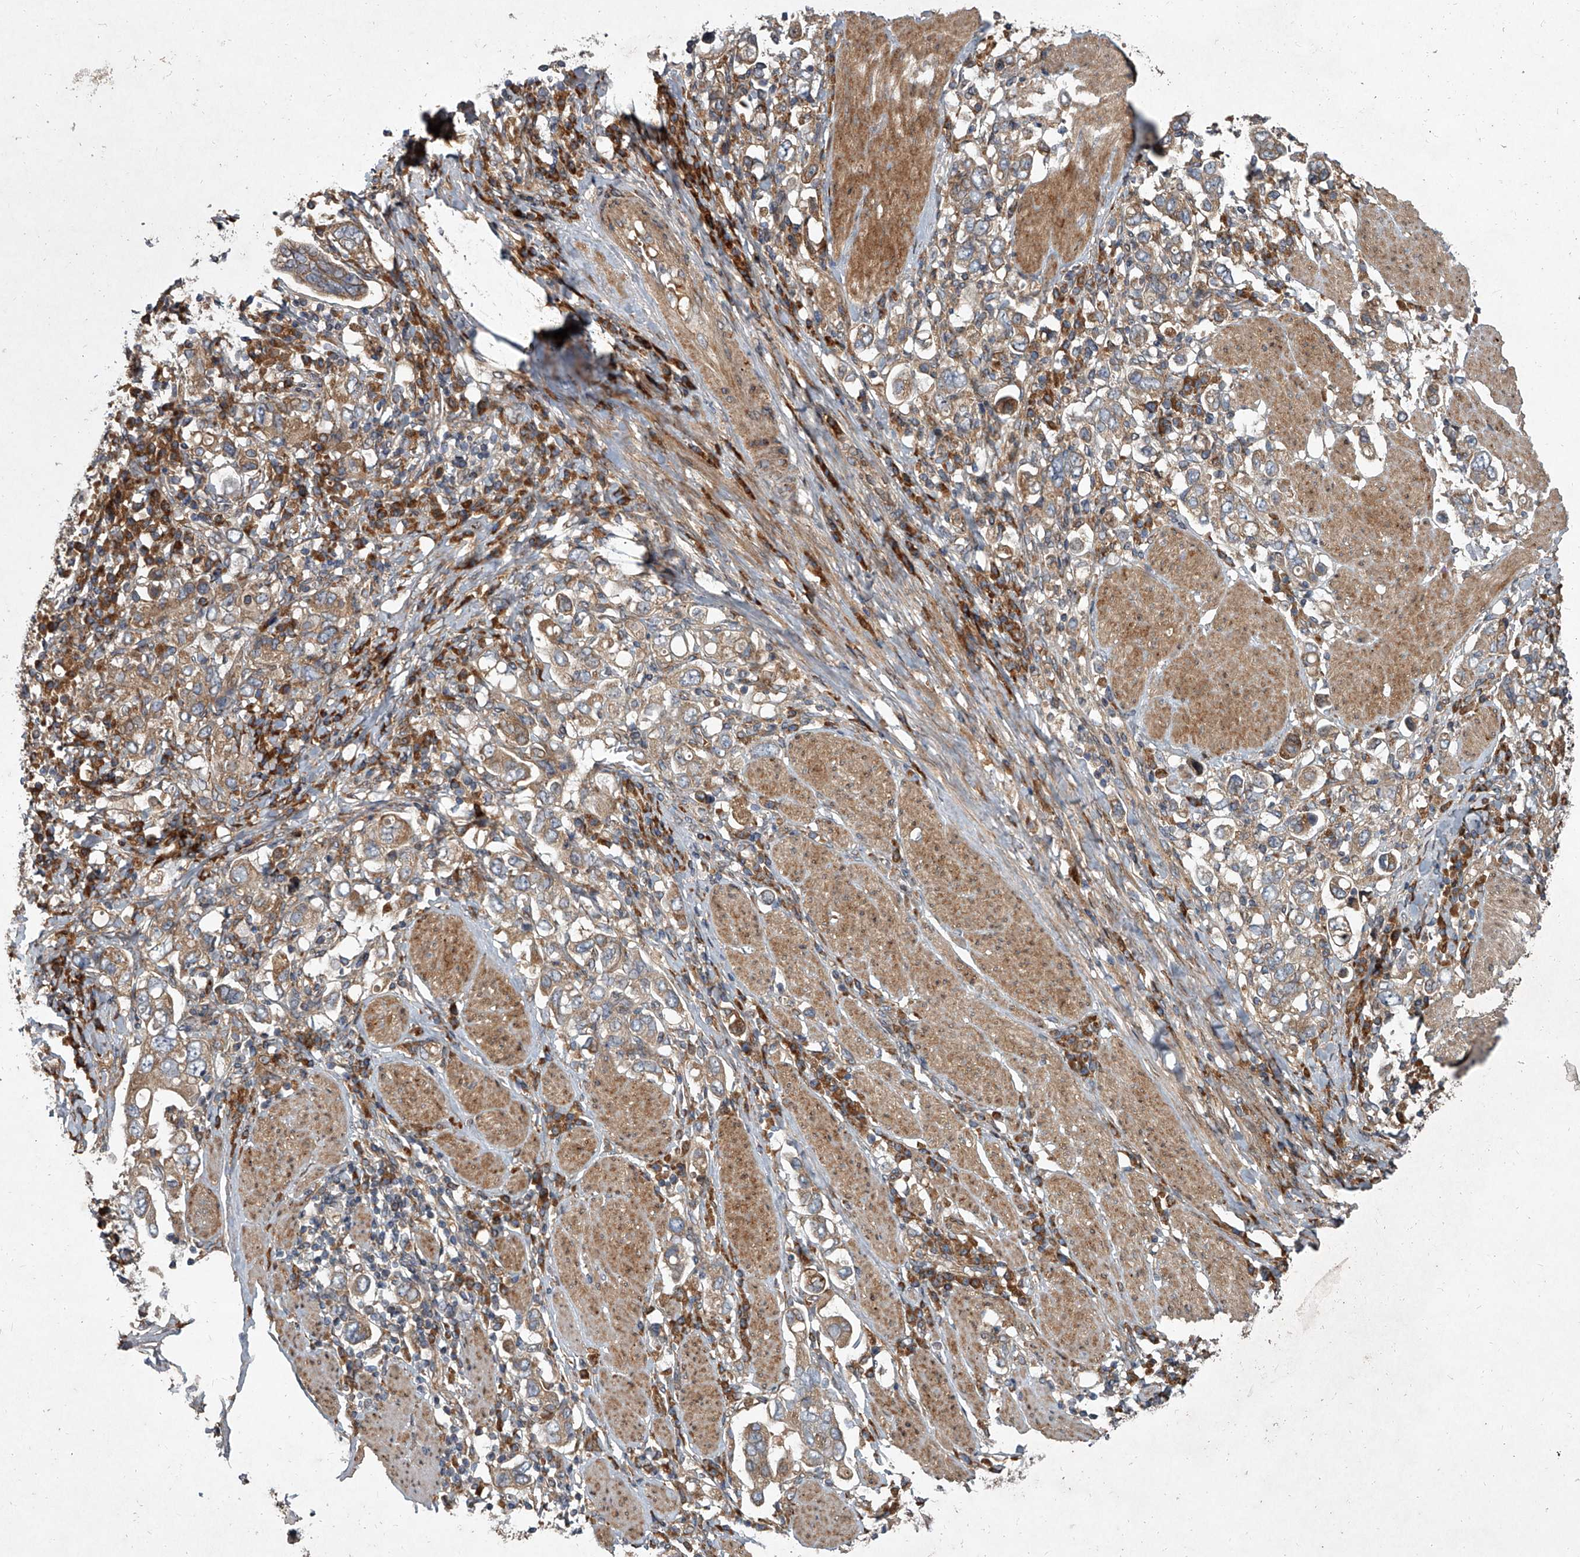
{"staining": {"intensity": "moderate", "quantity": ">75%", "location": "cytoplasmic/membranous"}, "tissue": "stomach cancer", "cell_type": "Tumor cells", "image_type": "cancer", "snomed": [{"axis": "morphology", "description": "Adenocarcinoma, NOS"}, {"axis": "topography", "description": "Stomach, upper"}], "caption": "IHC staining of stomach cancer, which displays medium levels of moderate cytoplasmic/membranous positivity in about >75% of tumor cells indicating moderate cytoplasmic/membranous protein positivity. The staining was performed using DAB (brown) for protein detection and nuclei were counterstained in hematoxylin (blue).", "gene": "EVA1C", "patient": {"sex": "male", "age": 62}}